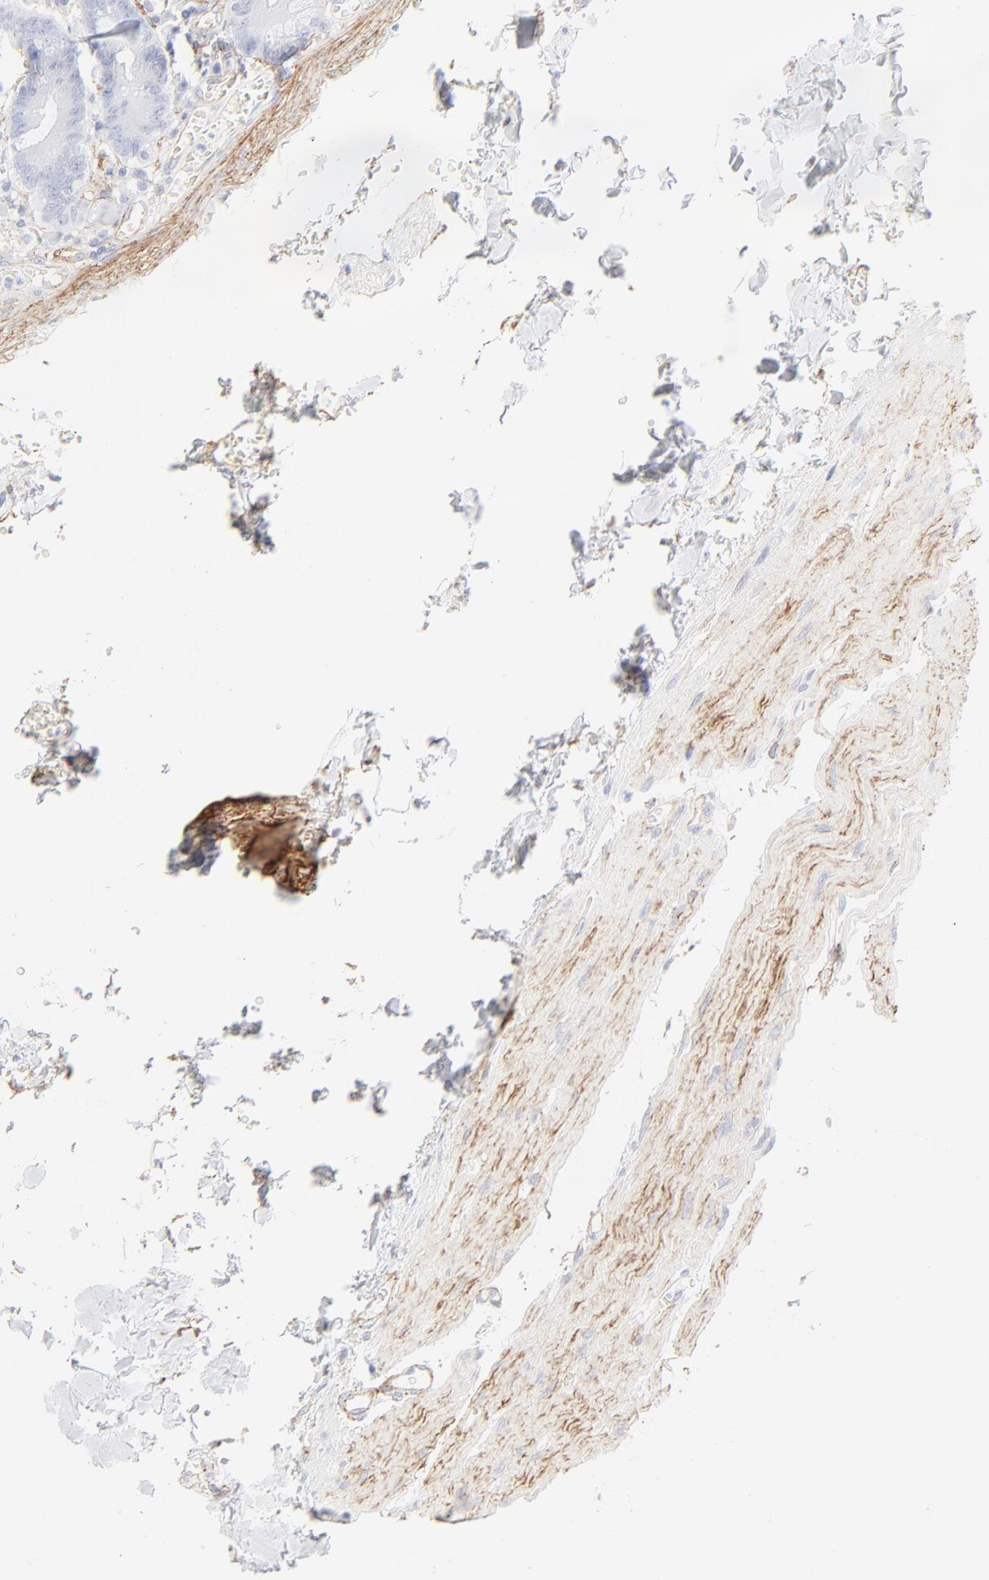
{"staining": {"intensity": "negative", "quantity": "none", "location": "none"}, "tissue": "small intestine", "cell_type": "Glandular cells", "image_type": "normal", "snomed": [{"axis": "morphology", "description": "Normal tissue, NOS"}, {"axis": "topography", "description": "Small intestine"}], "caption": "Micrograph shows no protein staining in glandular cells of unremarkable small intestine.", "gene": "ITGA5", "patient": {"sex": "male", "age": 71}}